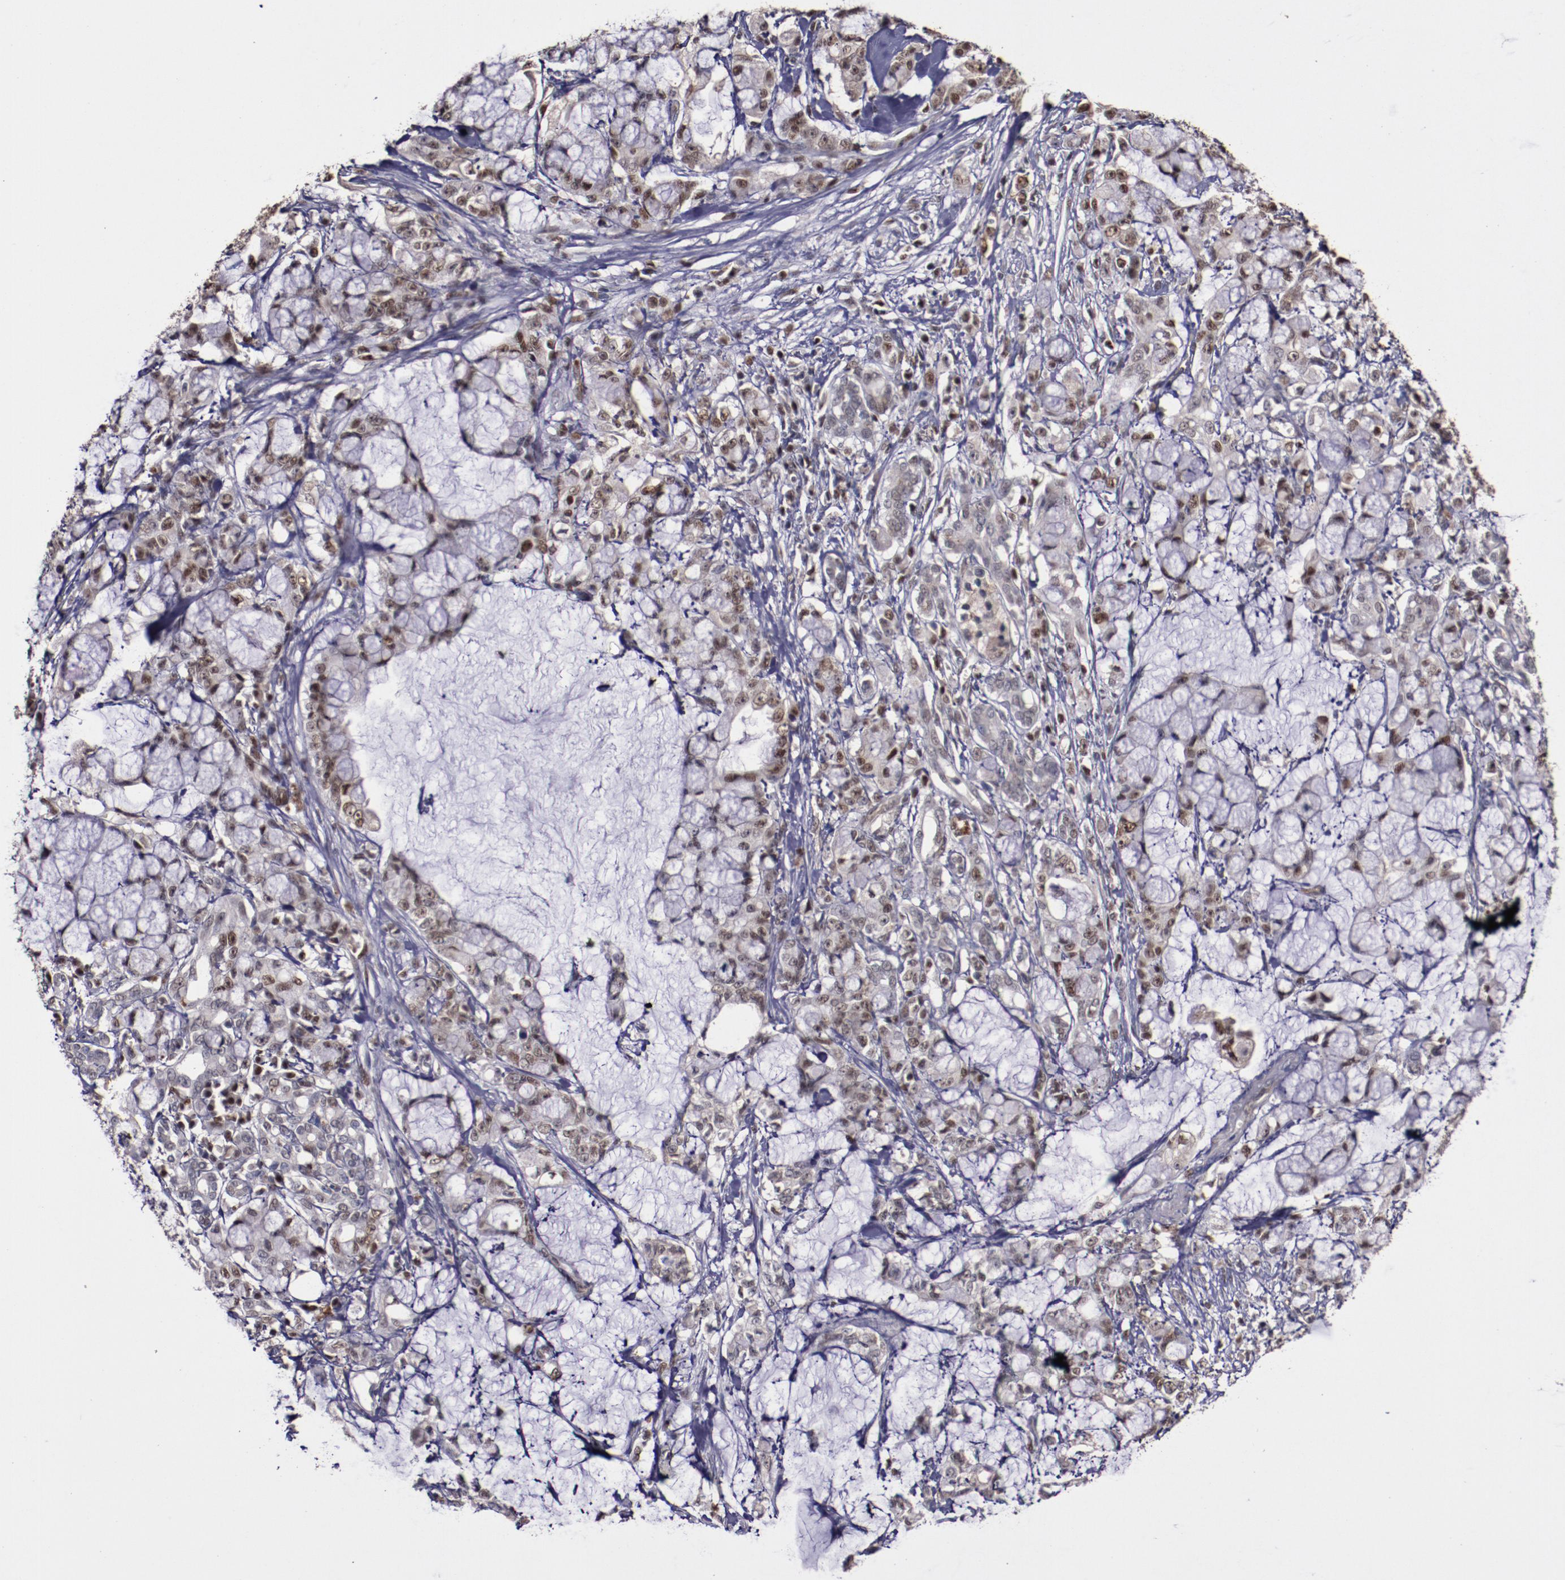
{"staining": {"intensity": "moderate", "quantity": "25%-75%", "location": "nuclear"}, "tissue": "pancreatic cancer", "cell_type": "Tumor cells", "image_type": "cancer", "snomed": [{"axis": "morphology", "description": "Adenocarcinoma, NOS"}, {"axis": "topography", "description": "Pancreas"}], "caption": "Pancreatic adenocarcinoma stained with immunohistochemistry (IHC) shows moderate nuclear positivity in about 25%-75% of tumor cells.", "gene": "CHEK2", "patient": {"sex": "female", "age": 73}}